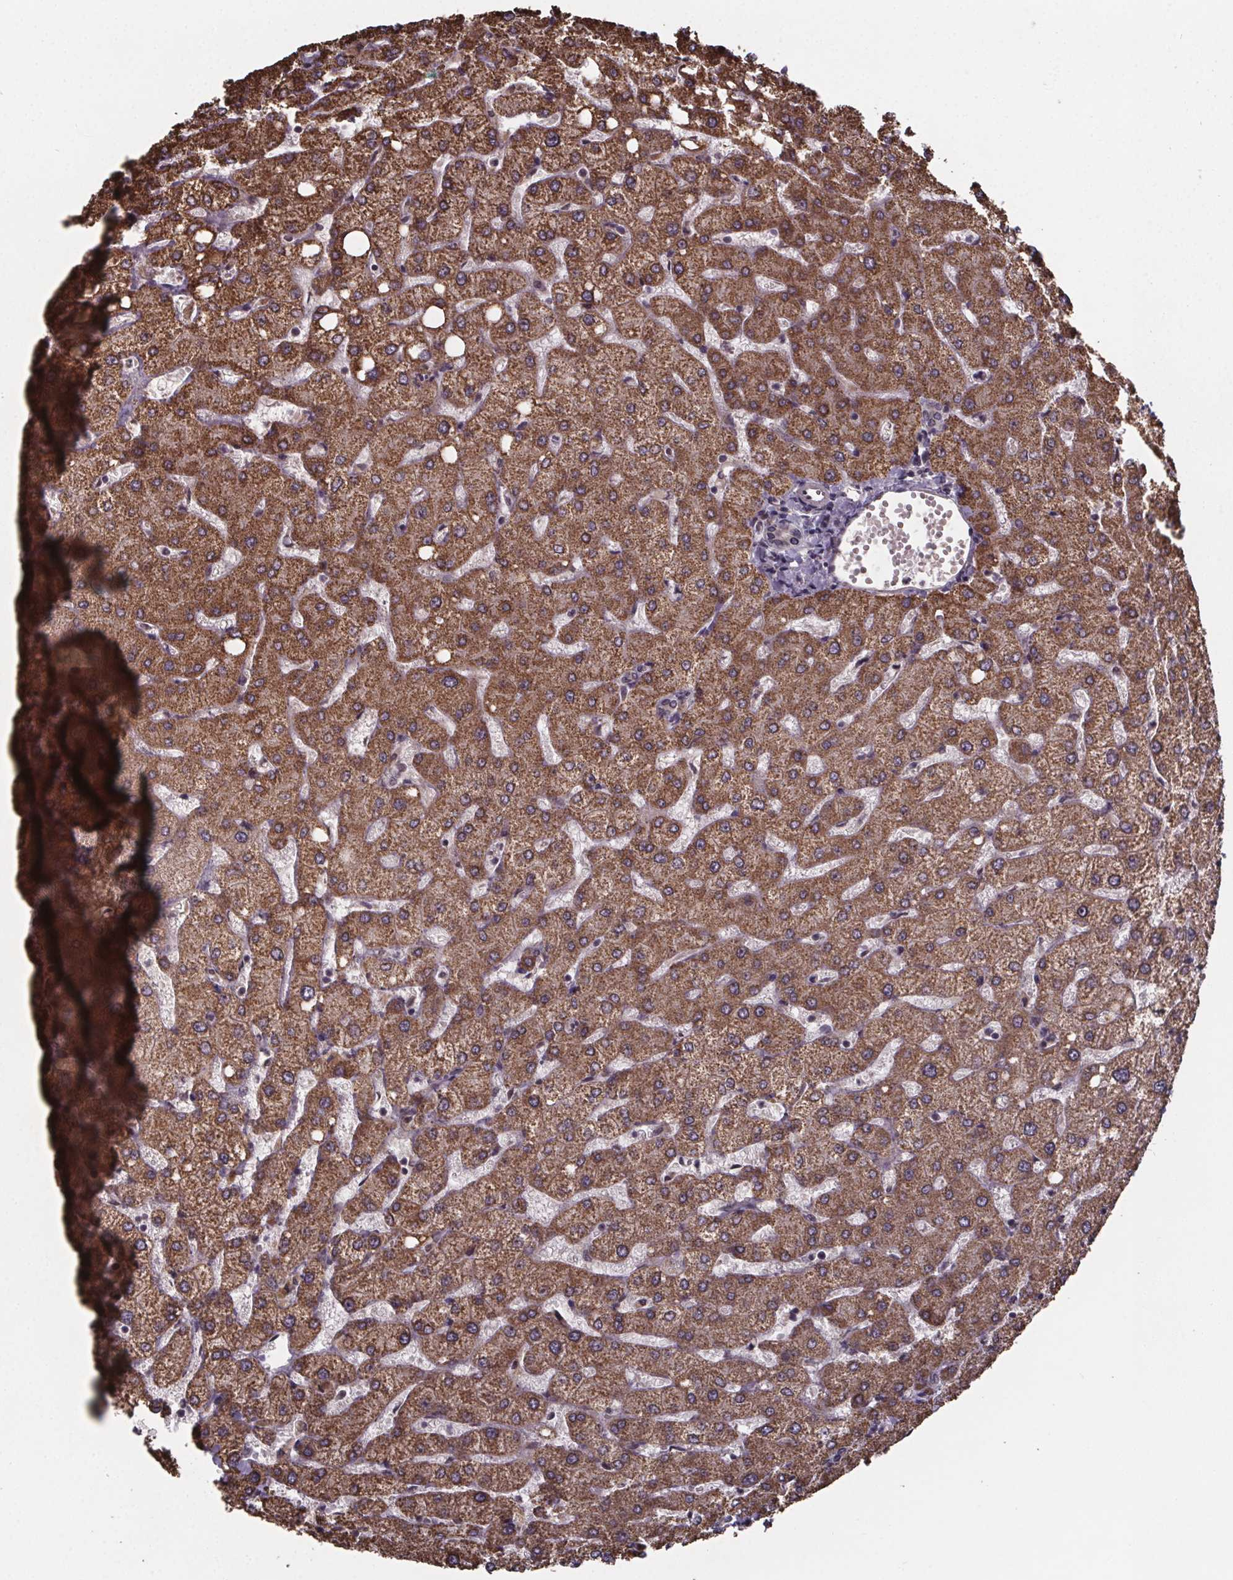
{"staining": {"intensity": "negative", "quantity": "none", "location": "none"}, "tissue": "liver", "cell_type": "Cholangiocytes", "image_type": "normal", "snomed": [{"axis": "morphology", "description": "Normal tissue, NOS"}, {"axis": "topography", "description": "Liver"}], "caption": "High power microscopy micrograph of an immunohistochemistry histopathology image of normal liver, revealing no significant staining in cholangiocytes. The staining was performed using DAB to visualize the protein expression in brown, while the nuclei were stained in blue with hematoxylin (Magnification: 20x).", "gene": "SAT1", "patient": {"sex": "female", "age": 54}}